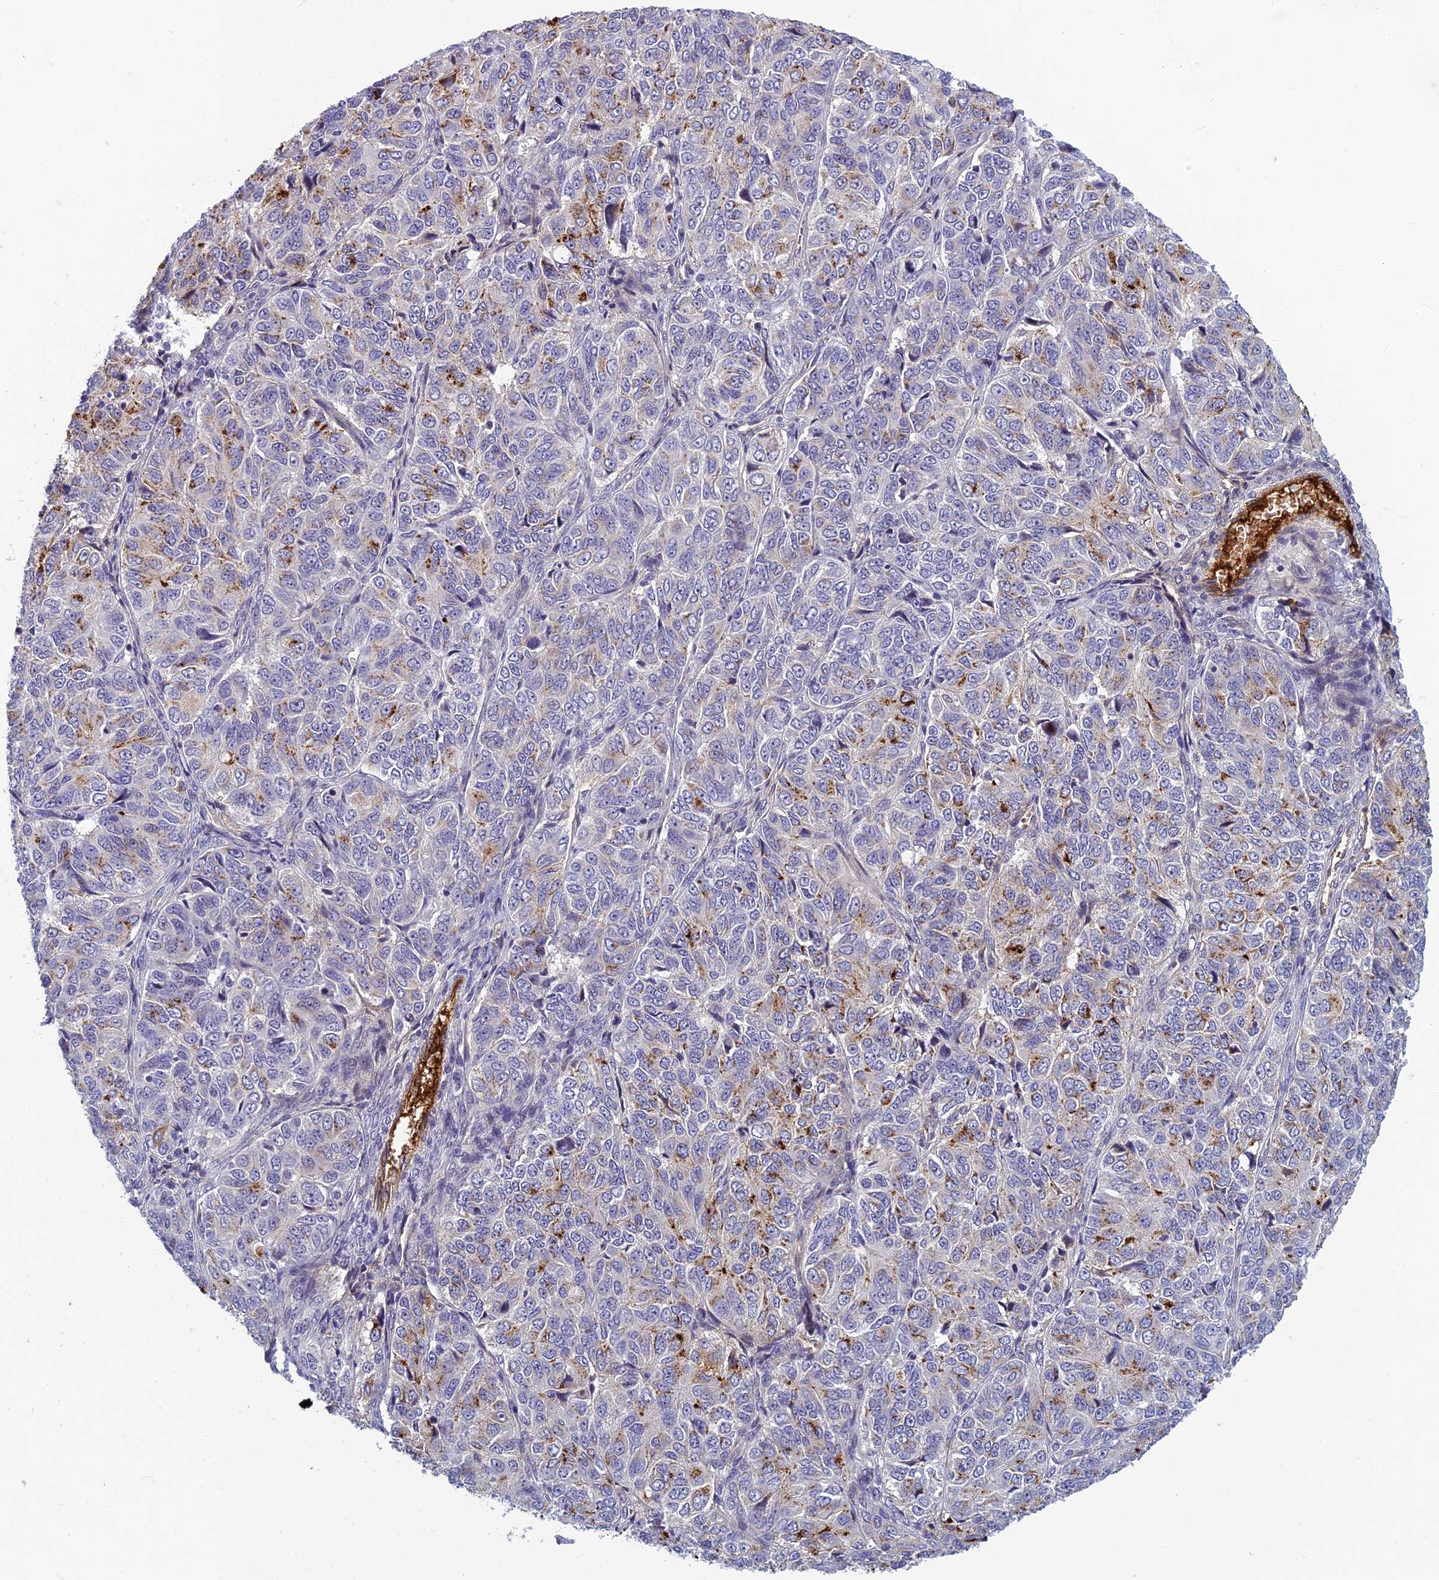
{"staining": {"intensity": "moderate", "quantity": "<25%", "location": "cytoplasmic/membranous"}, "tissue": "ovarian cancer", "cell_type": "Tumor cells", "image_type": "cancer", "snomed": [{"axis": "morphology", "description": "Carcinoma, endometroid"}, {"axis": "topography", "description": "Ovary"}], "caption": "Immunohistochemical staining of endometroid carcinoma (ovarian) reveals low levels of moderate cytoplasmic/membranous expression in about <25% of tumor cells. The protein is stained brown, and the nuclei are stained in blue (DAB IHC with brightfield microscopy, high magnification).", "gene": "CLEC11A", "patient": {"sex": "female", "age": 51}}